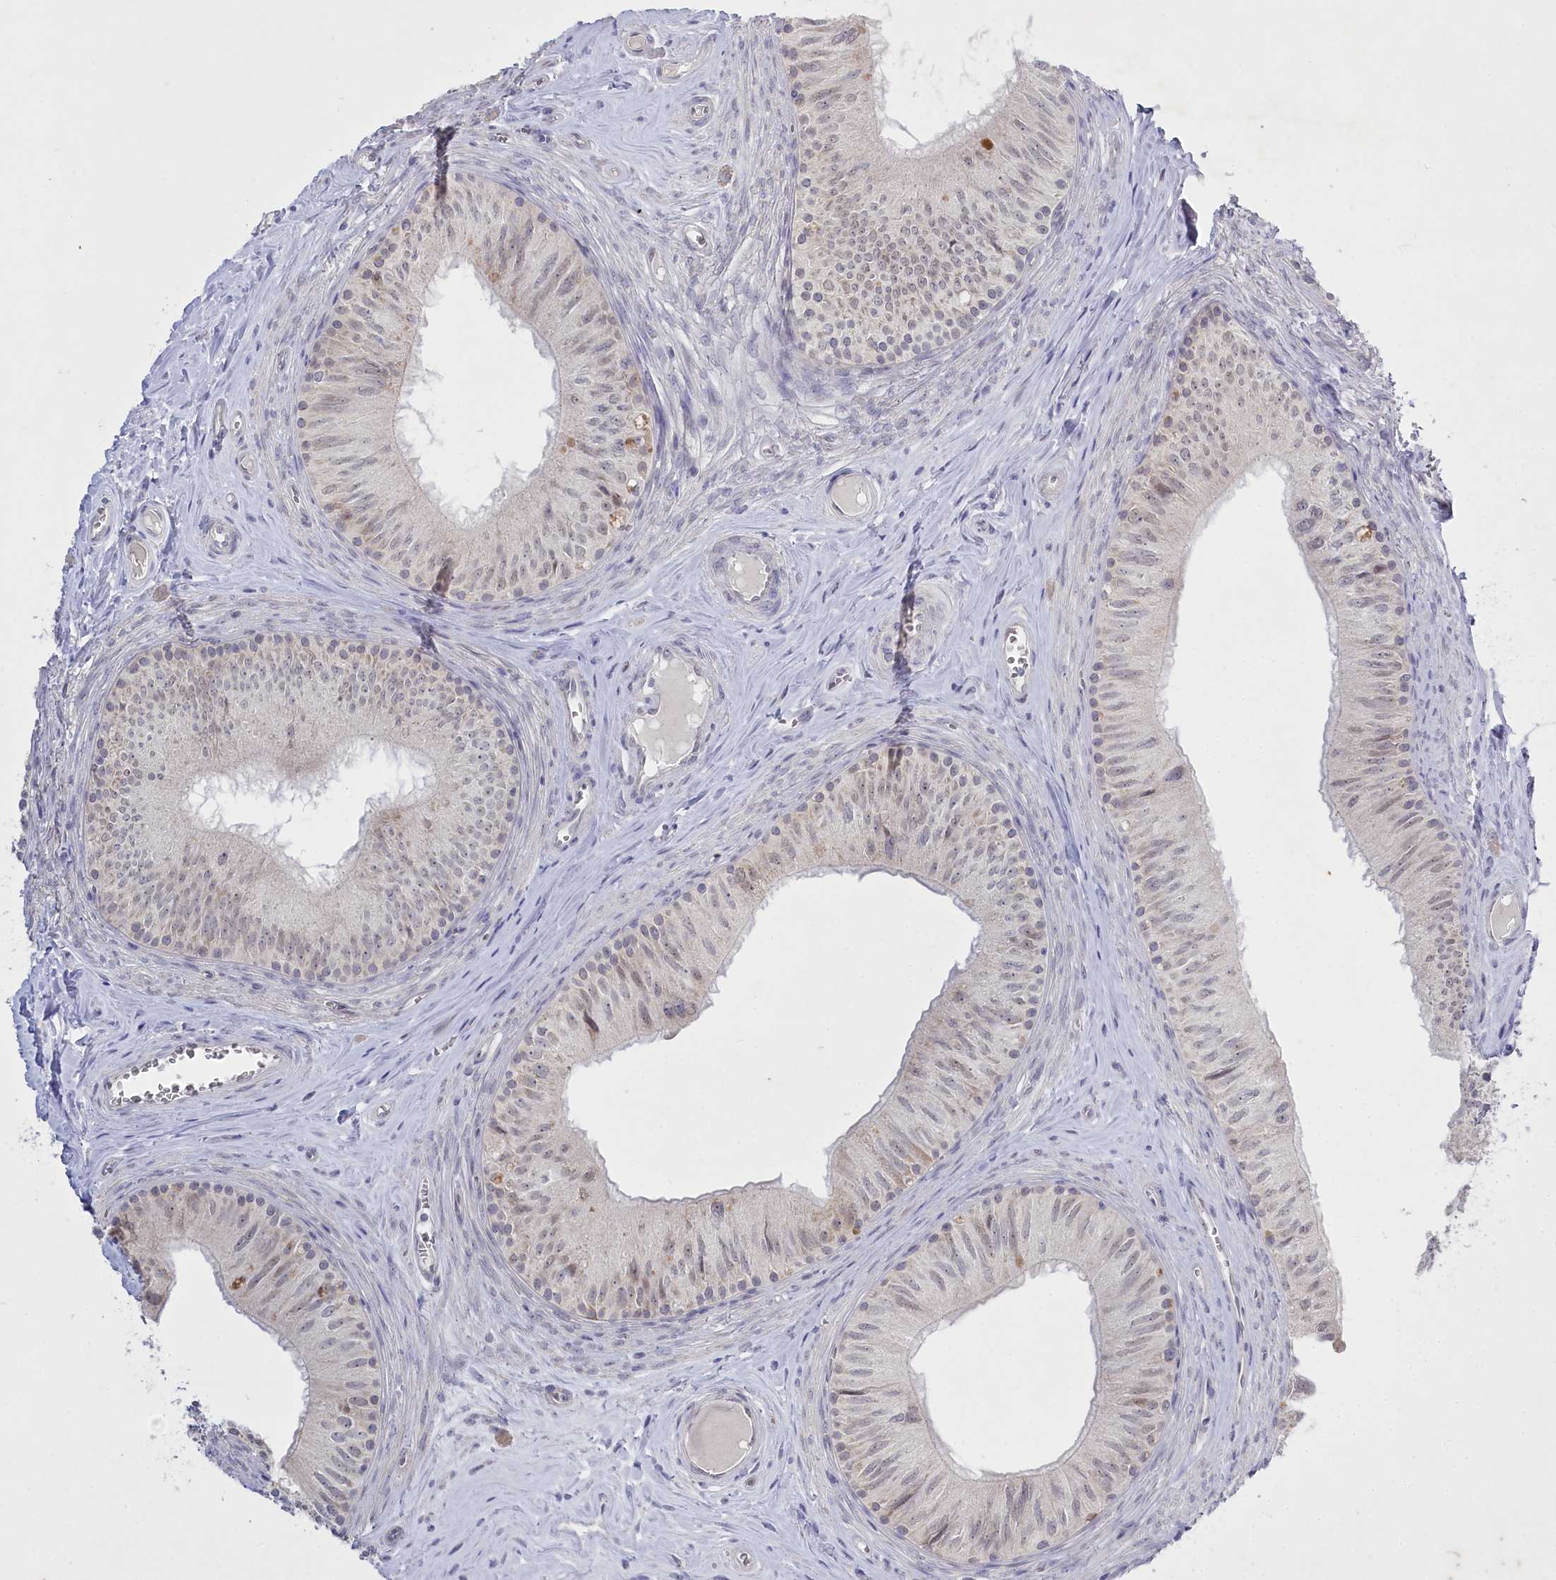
{"staining": {"intensity": "strong", "quantity": "<25%", "location": "cytoplasmic/membranous"}, "tissue": "epididymis", "cell_type": "Glandular cells", "image_type": "normal", "snomed": [{"axis": "morphology", "description": "Normal tissue, NOS"}, {"axis": "topography", "description": "Epididymis"}], "caption": "Approximately <25% of glandular cells in normal epididymis show strong cytoplasmic/membranous protein staining as visualized by brown immunohistochemical staining.", "gene": "ABITRAM", "patient": {"sex": "male", "age": 46}}